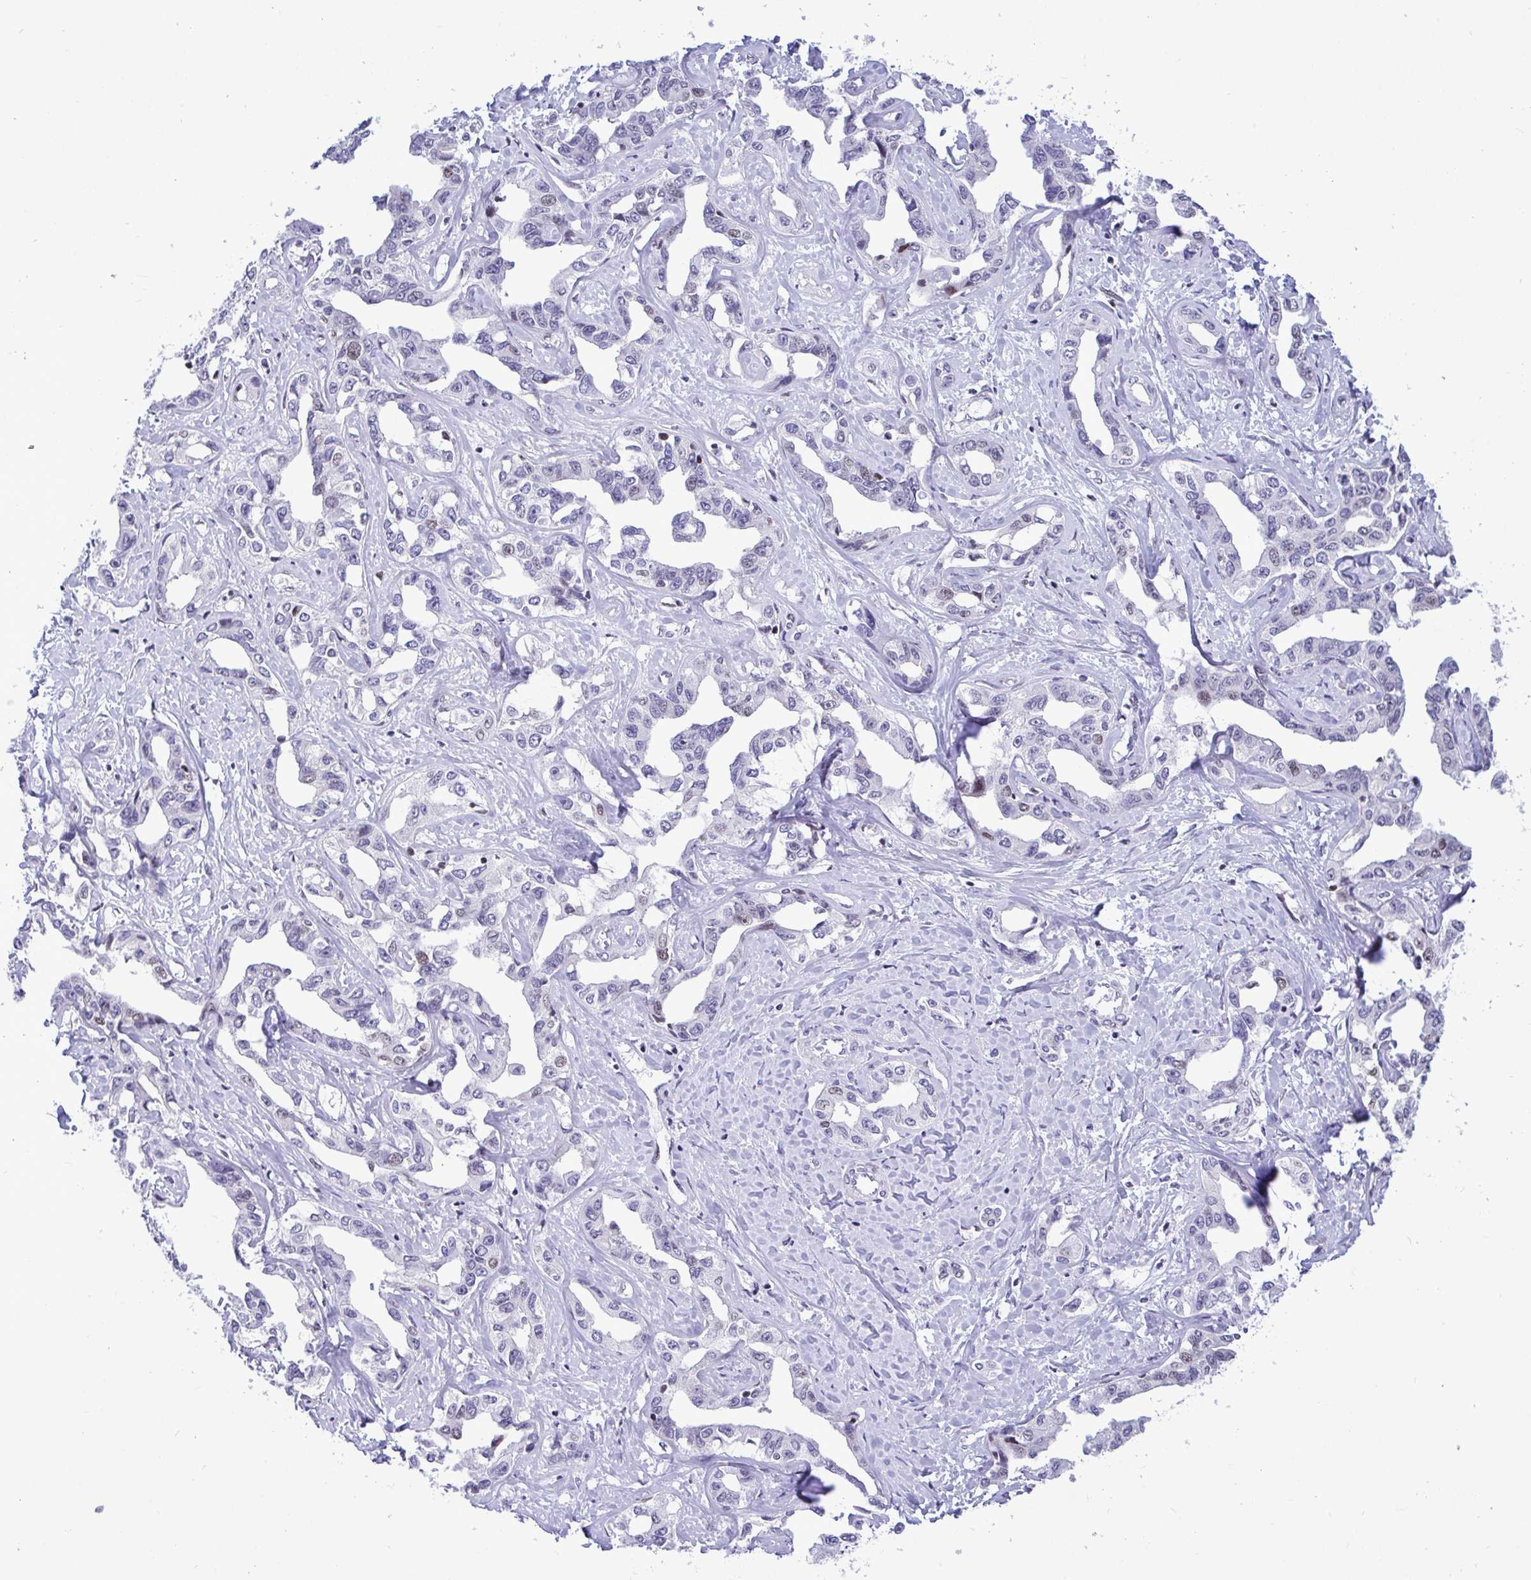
{"staining": {"intensity": "moderate", "quantity": "<25%", "location": "nuclear"}, "tissue": "liver cancer", "cell_type": "Tumor cells", "image_type": "cancer", "snomed": [{"axis": "morphology", "description": "Cholangiocarcinoma"}, {"axis": "topography", "description": "Liver"}], "caption": "This is an image of immunohistochemistry staining of liver cancer (cholangiocarcinoma), which shows moderate staining in the nuclear of tumor cells.", "gene": "C1QL2", "patient": {"sex": "male", "age": 59}}